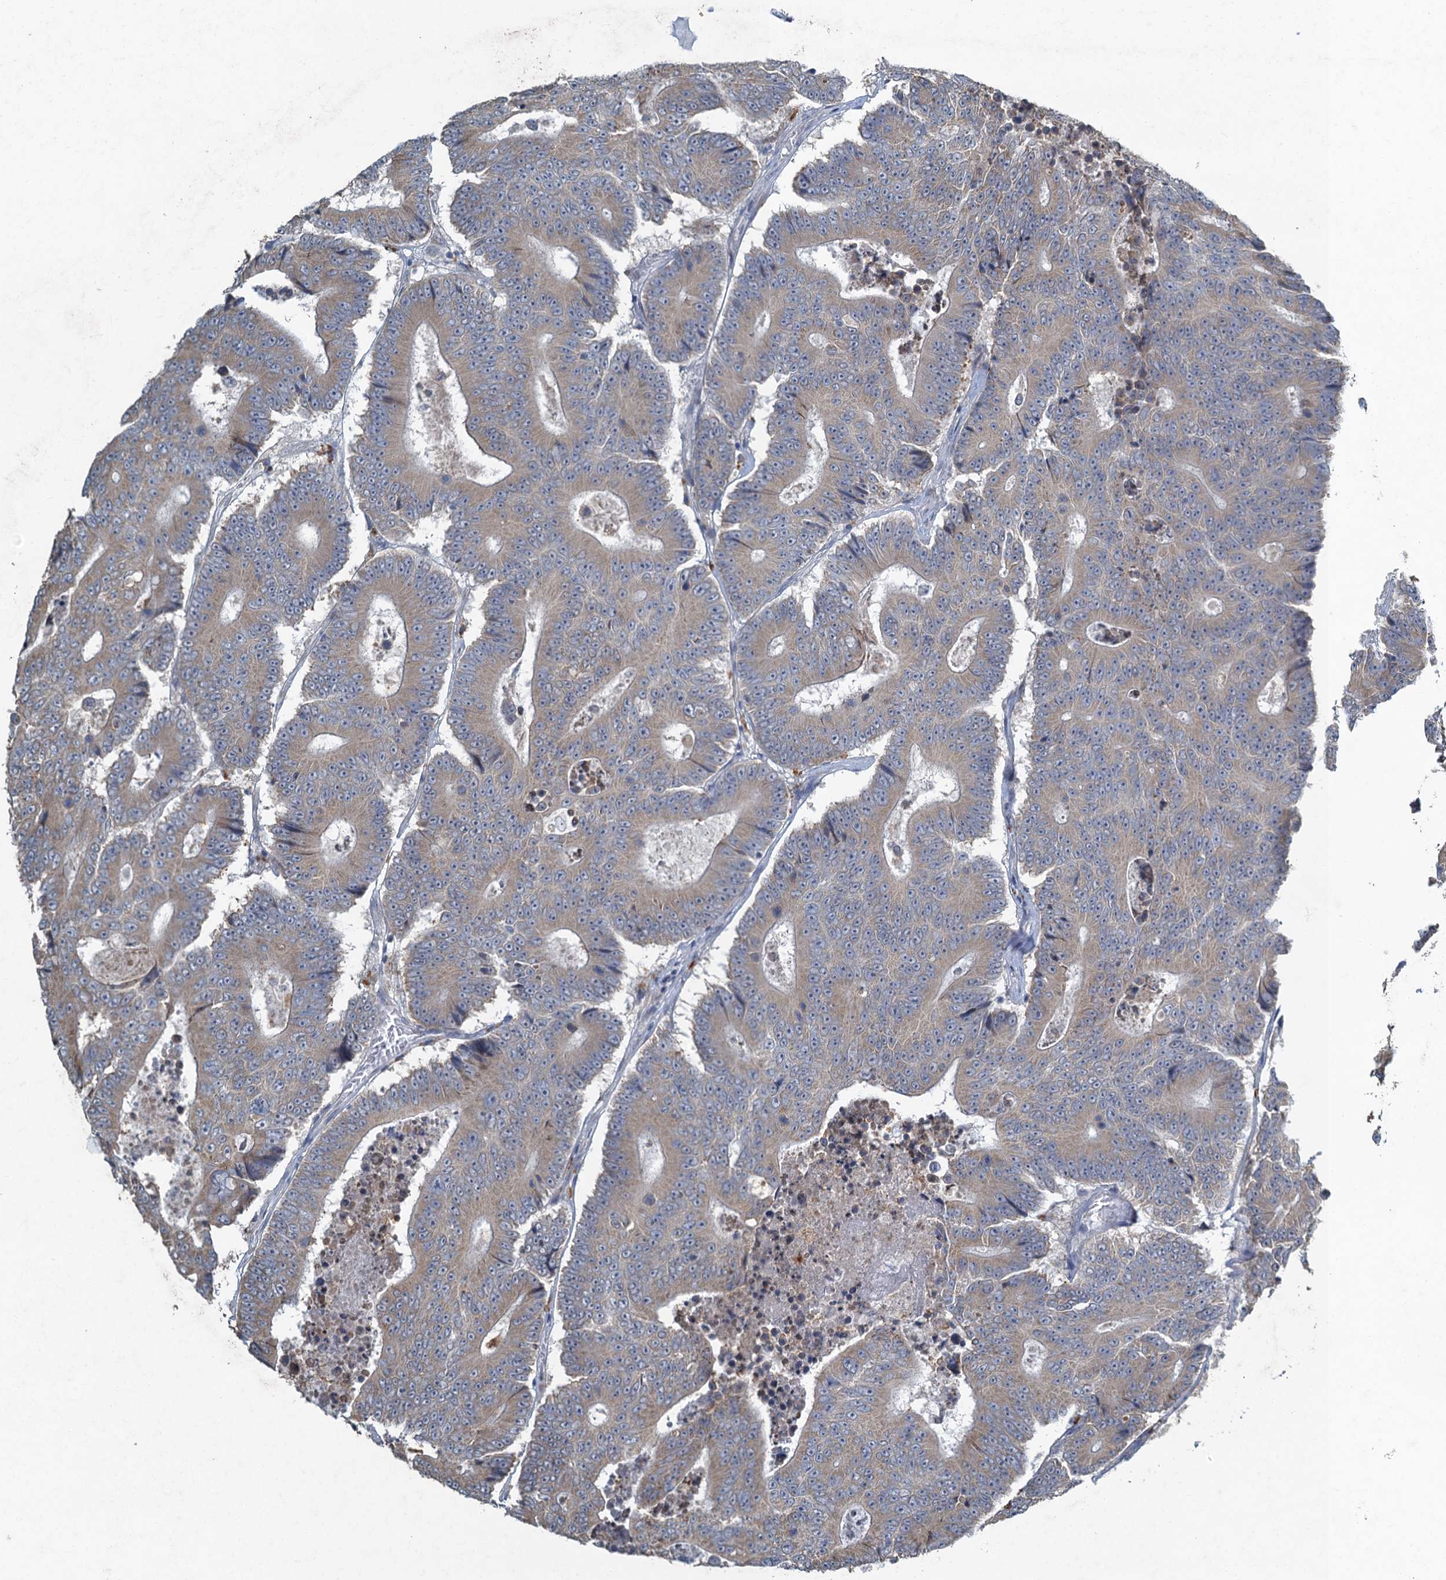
{"staining": {"intensity": "weak", "quantity": ">75%", "location": "cytoplasmic/membranous"}, "tissue": "colorectal cancer", "cell_type": "Tumor cells", "image_type": "cancer", "snomed": [{"axis": "morphology", "description": "Adenocarcinoma, NOS"}, {"axis": "topography", "description": "Colon"}], "caption": "Weak cytoplasmic/membranous expression for a protein is appreciated in about >75% of tumor cells of colorectal cancer (adenocarcinoma) using immunohistochemistry.", "gene": "TEX35", "patient": {"sex": "male", "age": 83}}